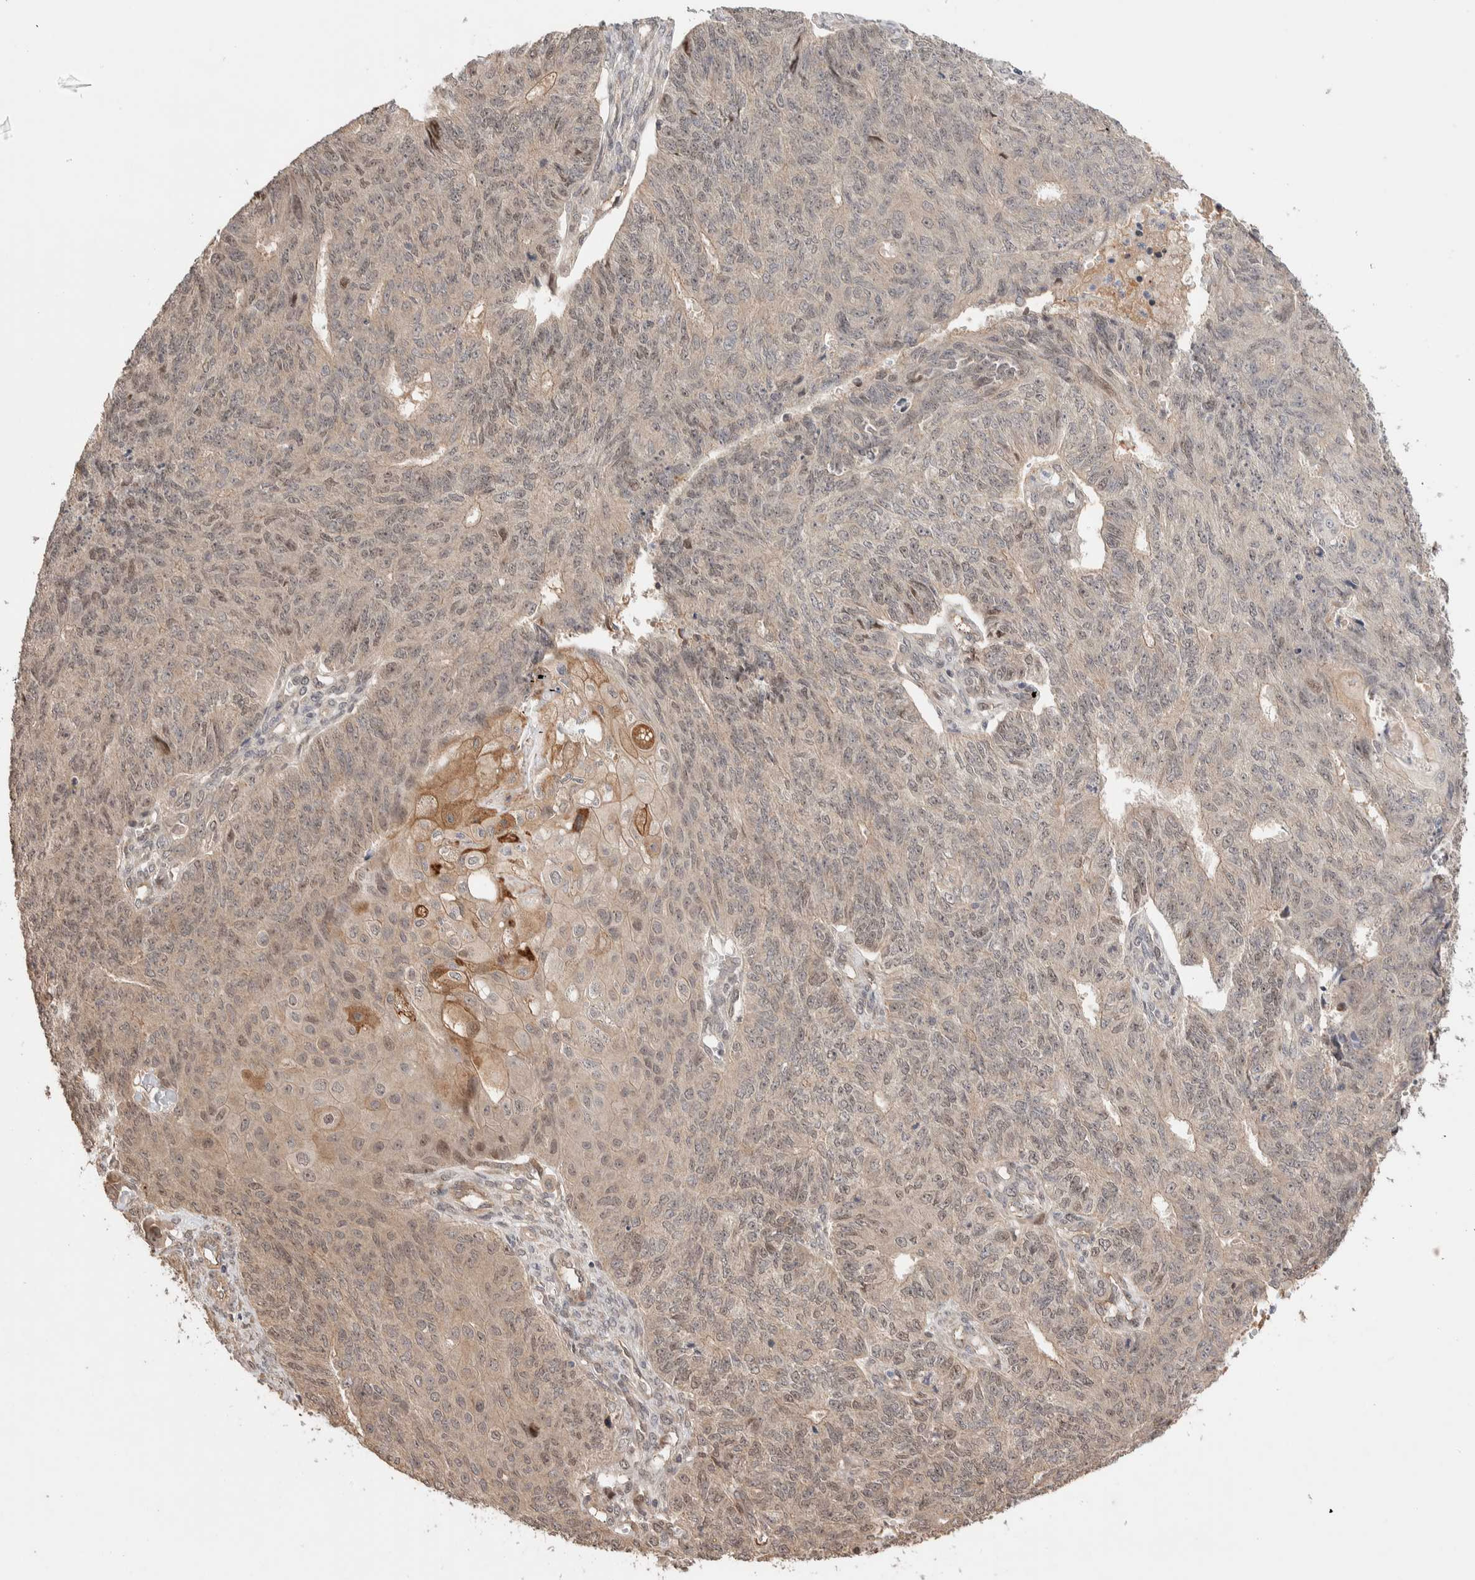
{"staining": {"intensity": "weak", "quantity": ">75%", "location": "cytoplasmic/membranous,nuclear"}, "tissue": "endometrial cancer", "cell_type": "Tumor cells", "image_type": "cancer", "snomed": [{"axis": "morphology", "description": "Adenocarcinoma, NOS"}, {"axis": "topography", "description": "Endometrium"}], "caption": "DAB (3,3'-diaminobenzidine) immunohistochemical staining of endometrial adenocarcinoma displays weak cytoplasmic/membranous and nuclear protein positivity in approximately >75% of tumor cells.", "gene": "PRDM15", "patient": {"sex": "female", "age": 32}}